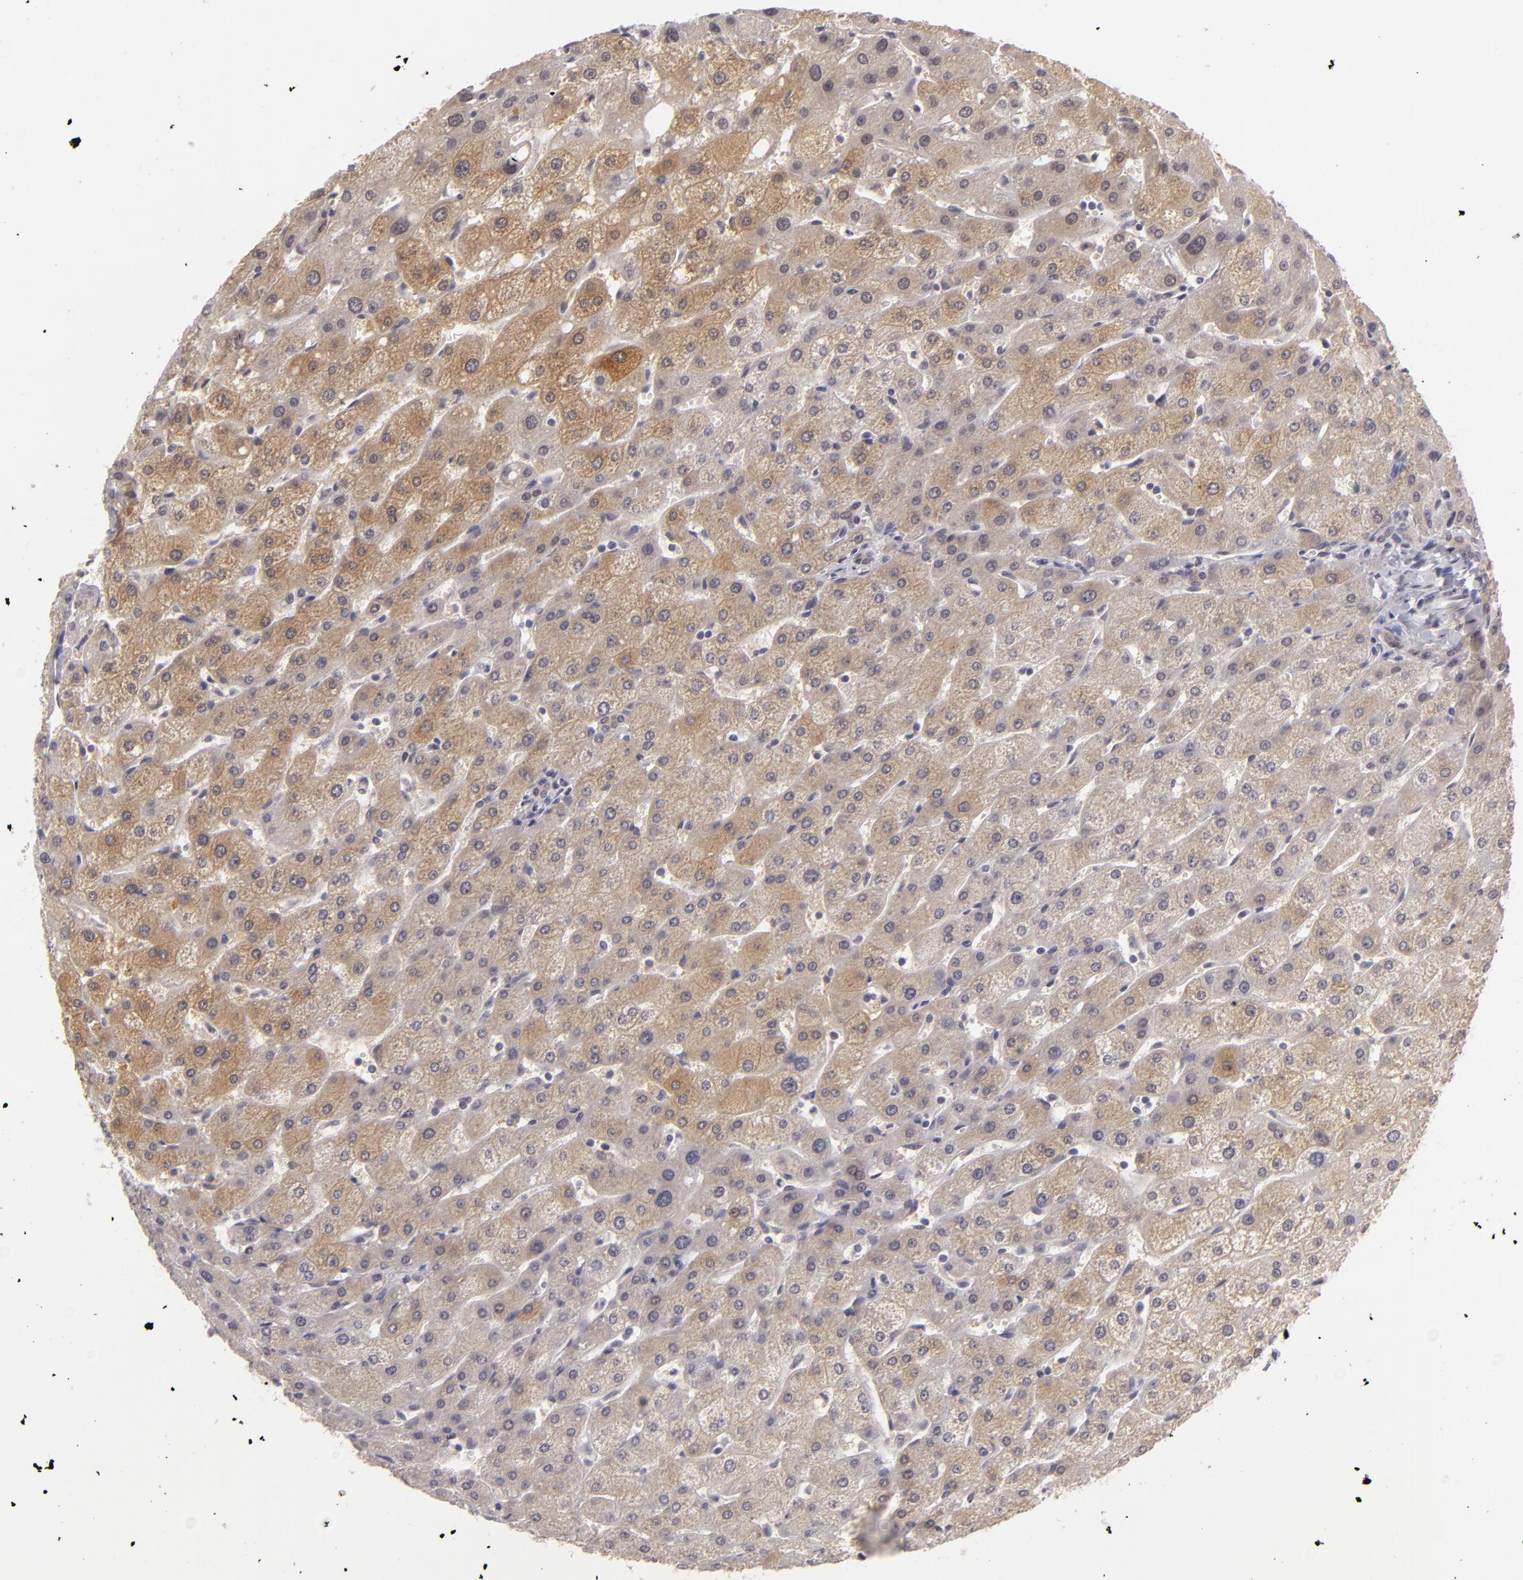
{"staining": {"intensity": "weak", "quantity": ">75%", "location": "cytoplasmic/membranous"}, "tissue": "liver", "cell_type": "Hepatocytes", "image_type": "normal", "snomed": [{"axis": "morphology", "description": "Normal tissue, NOS"}, {"axis": "topography", "description": "Liver"}], "caption": "Immunohistochemical staining of unremarkable human liver shows >75% levels of weak cytoplasmic/membranous protein staining in approximately >75% of hepatocytes. (DAB IHC, brown staining for protein, blue staining for nuclei).", "gene": "ZNF205", "patient": {"sex": "male", "age": 67}}